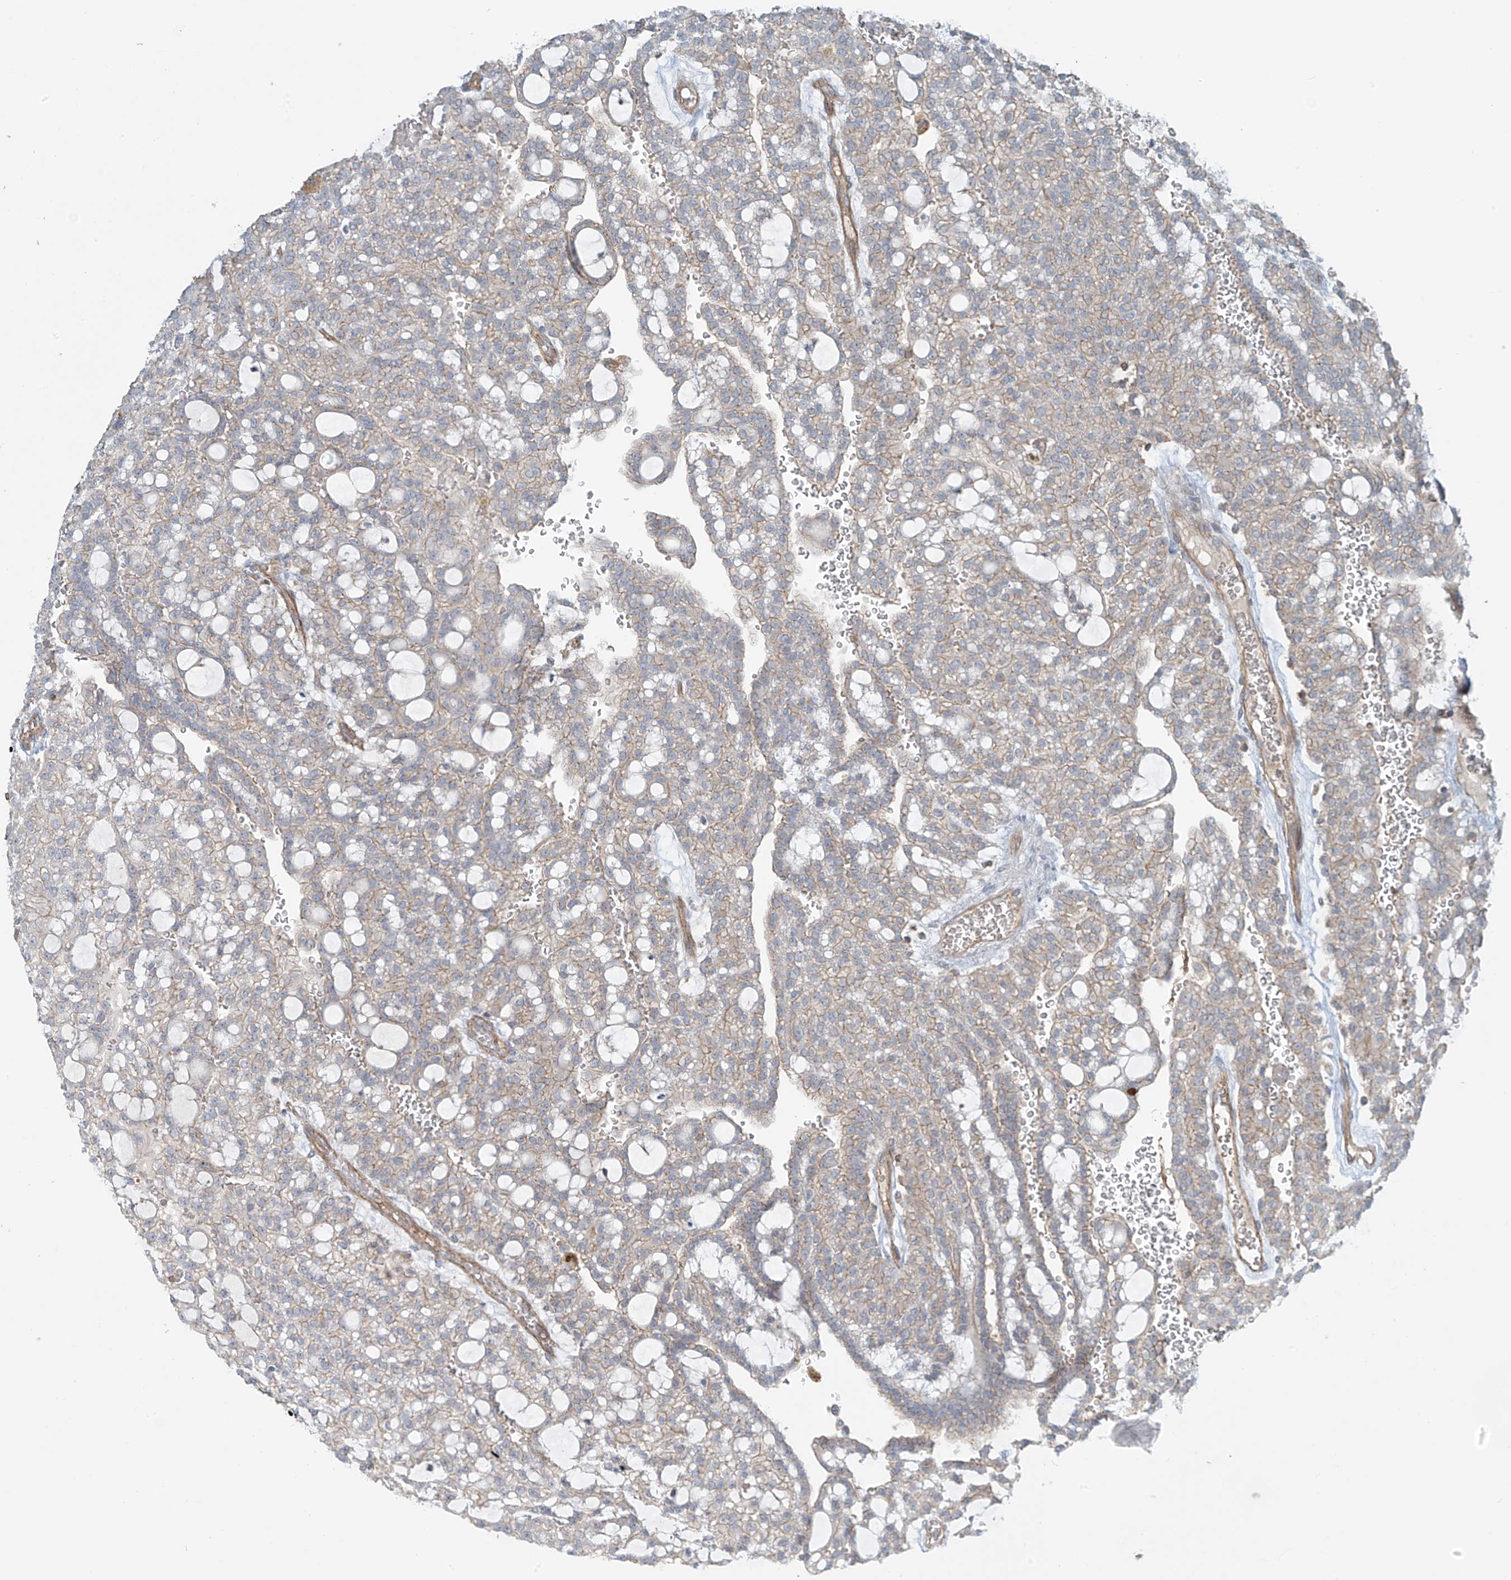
{"staining": {"intensity": "moderate", "quantity": "25%-75%", "location": "cytoplasmic/membranous"}, "tissue": "renal cancer", "cell_type": "Tumor cells", "image_type": "cancer", "snomed": [{"axis": "morphology", "description": "Adenocarcinoma, NOS"}, {"axis": "topography", "description": "Kidney"}], "caption": "An immunohistochemistry micrograph of neoplastic tissue is shown. Protein staining in brown shows moderate cytoplasmic/membranous positivity in adenocarcinoma (renal) within tumor cells.", "gene": "SLC9A2", "patient": {"sex": "male", "age": 63}}